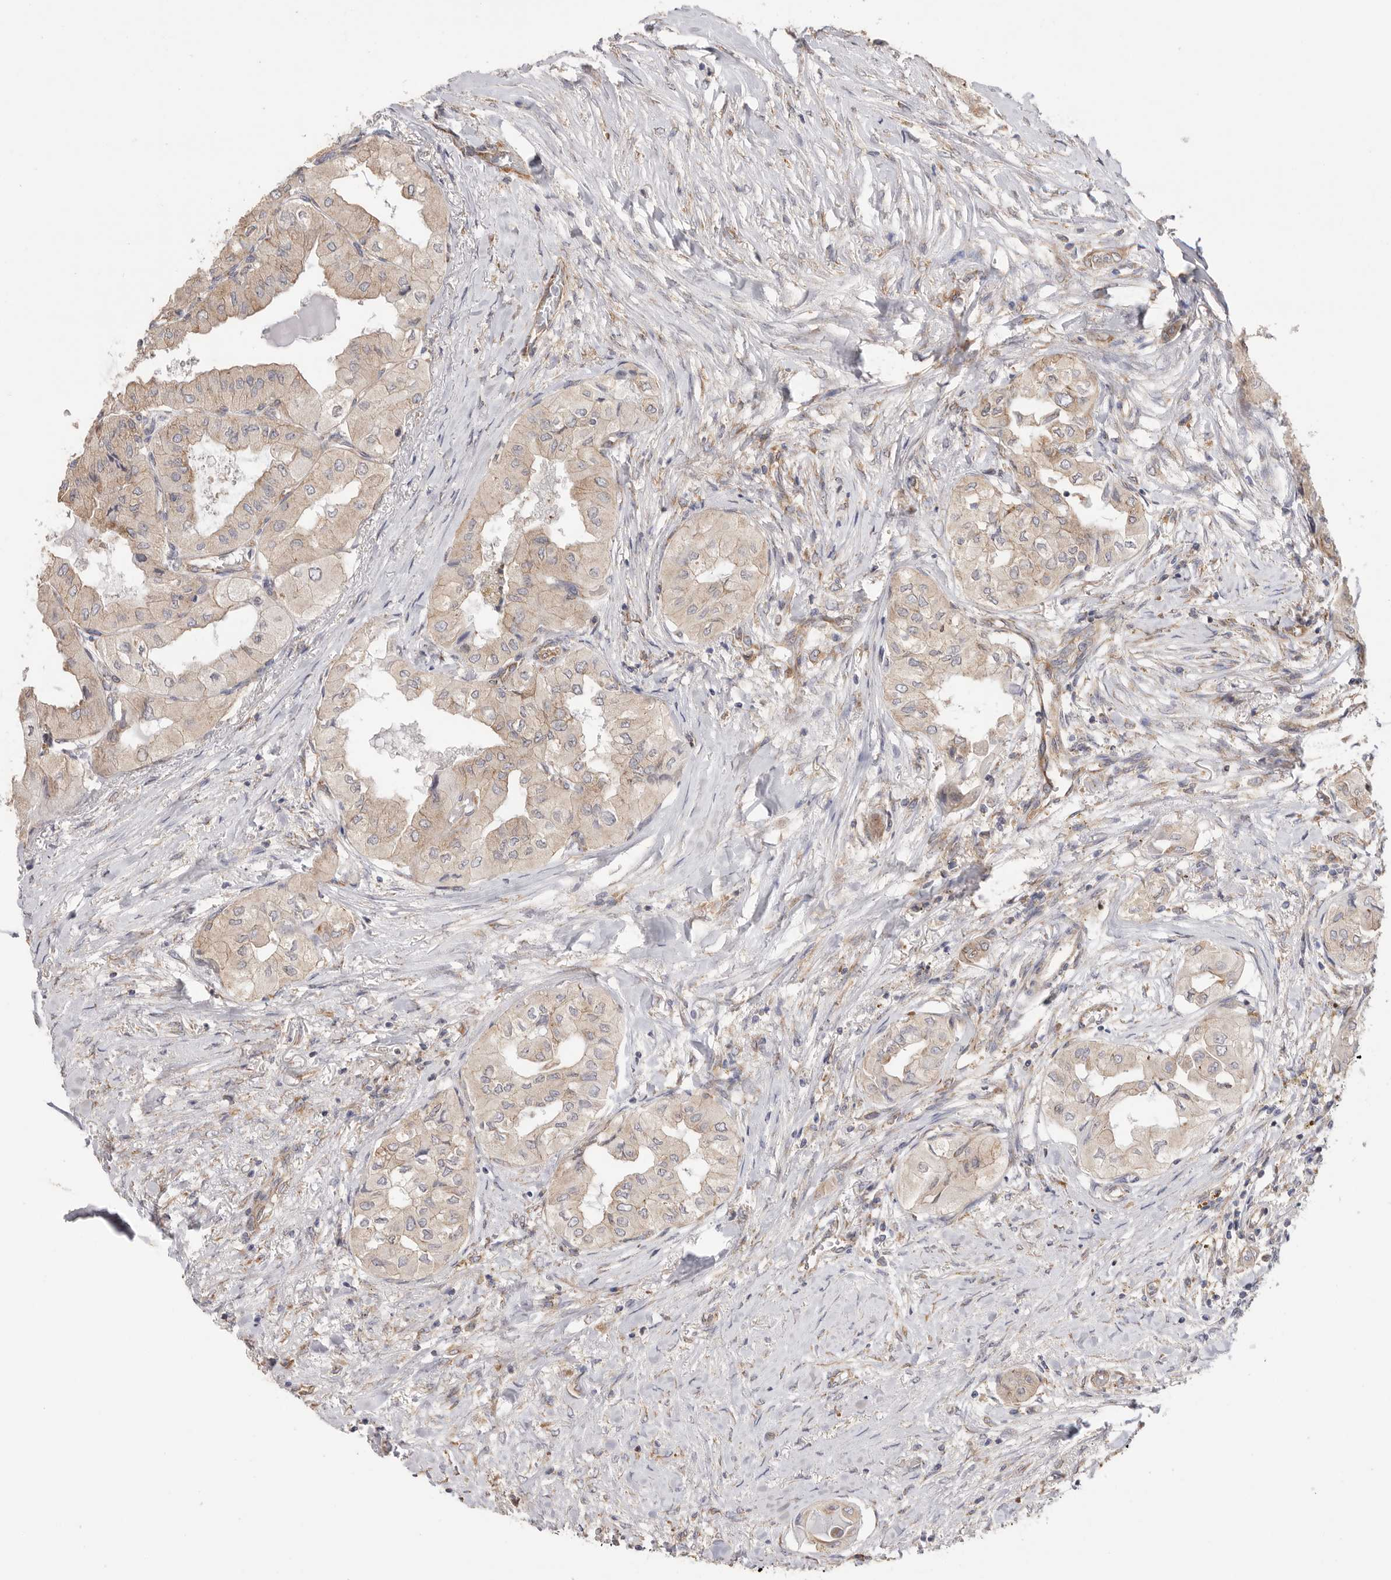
{"staining": {"intensity": "weak", "quantity": "25%-75%", "location": "cytoplasmic/membranous"}, "tissue": "thyroid cancer", "cell_type": "Tumor cells", "image_type": "cancer", "snomed": [{"axis": "morphology", "description": "Papillary adenocarcinoma, NOS"}, {"axis": "topography", "description": "Thyroid gland"}], "caption": "DAB (3,3'-diaminobenzidine) immunohistochemical staining of human thyroid cancer shows weak cytoplasmic/membranous protein positivity in approximately 25%-75% of tumor cells. (brown staining indicates protein expression, while blue staining denotes nuclei).", "gene": "SERBP1", "patient": {"sex": "female", "age": 59}}